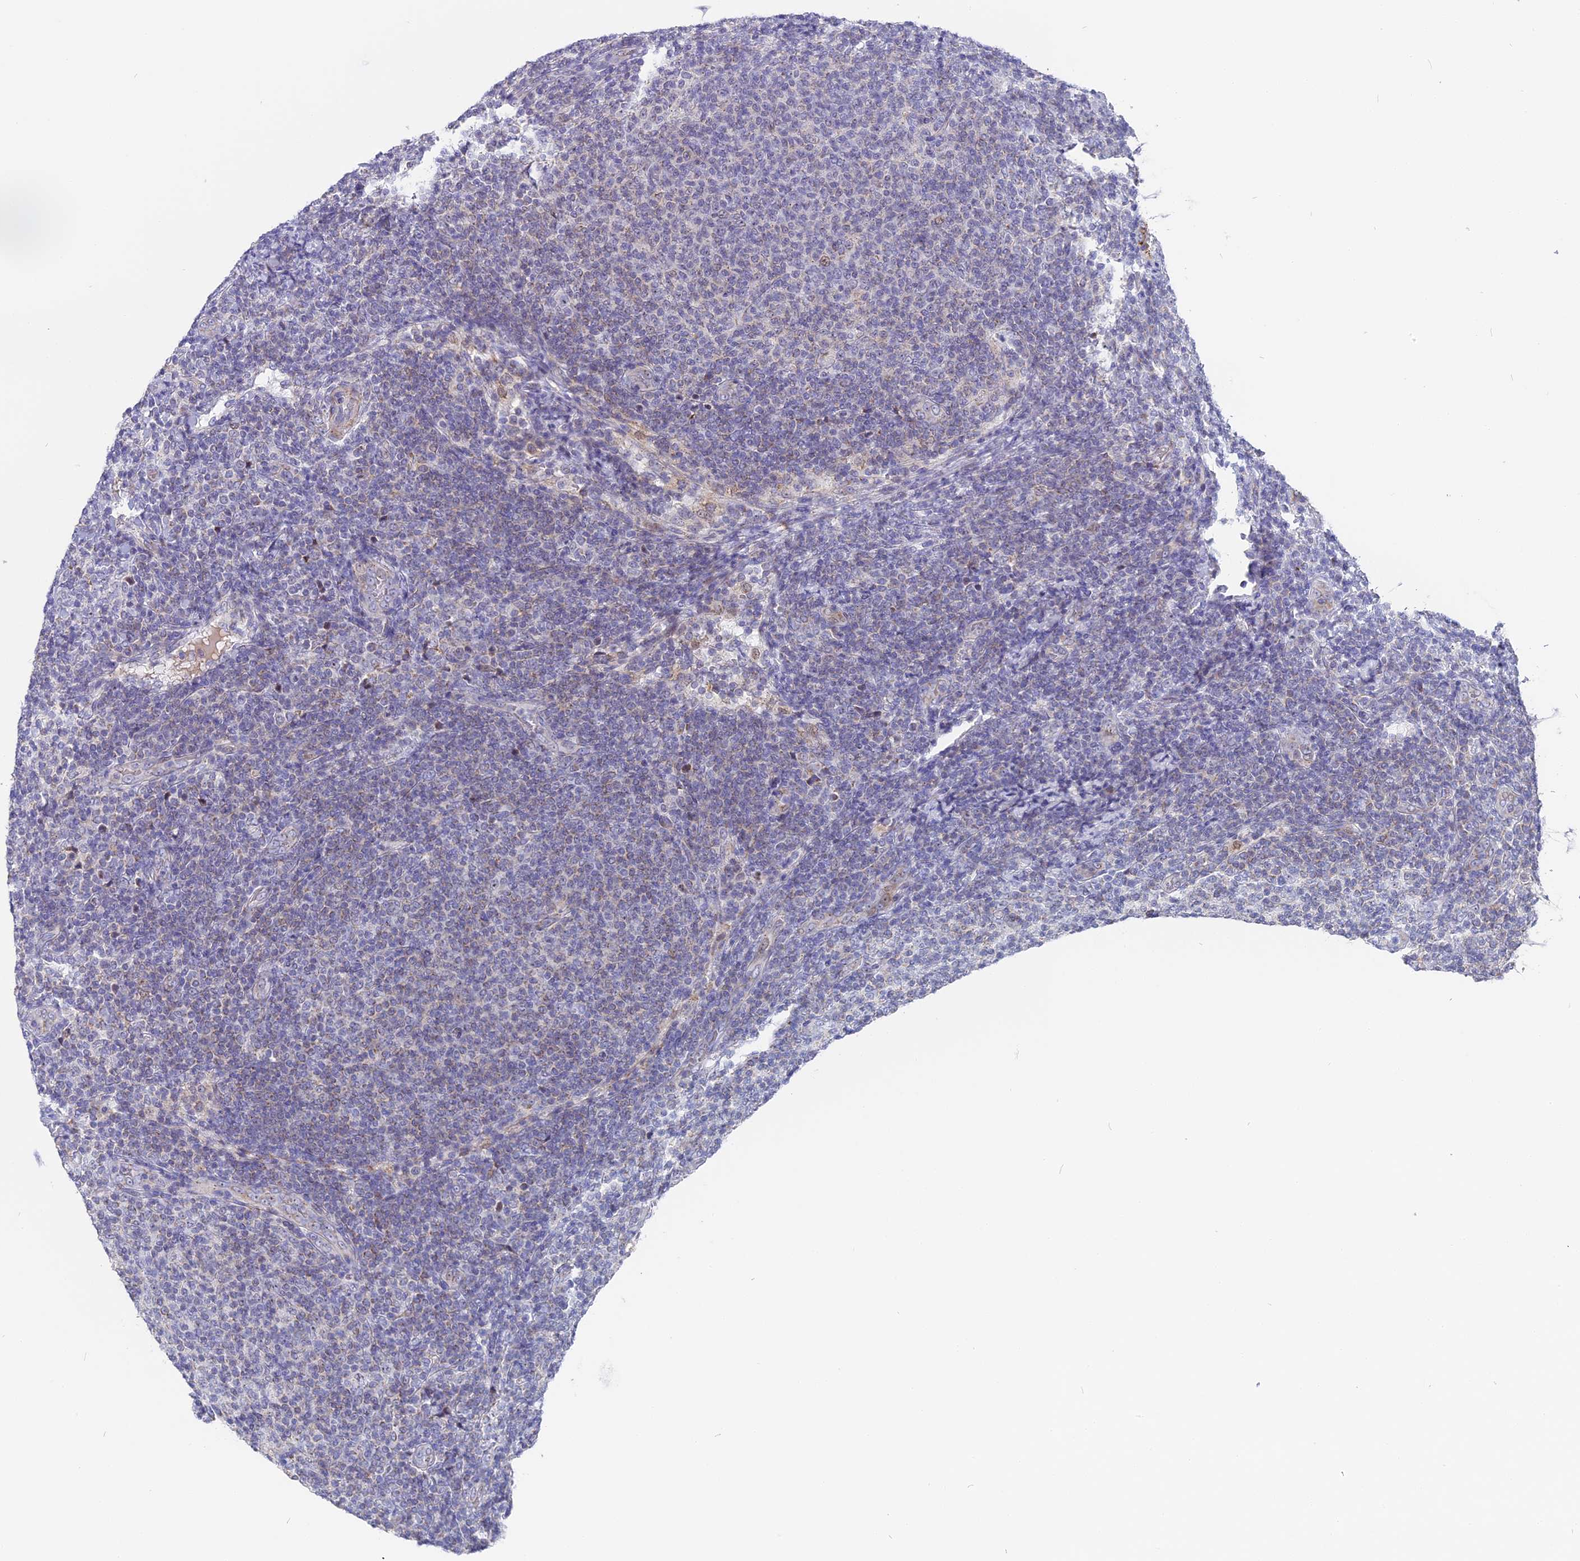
{"staining": {"intensity": "negative", "quantity": "none", "location": "none"}, "tissue": "lymphoma", "cell_type": "Tumor cells", "image_type": "cancer", "snomed": [{"axis": "morphology", "description": "Malignant lymphoma, non-Hodgkin's type, Low grade"}, {"axis": "topography", "description": "Lymph node"}], "caption": "Immunohistochemical staining of human lymphoma demonstrates no significant staining in tumor cells. (Brightfield microscopy of DAB IHC at high magnification).", "gene": "DTWD1", "patient": {"sex": "male", "age": 66}}